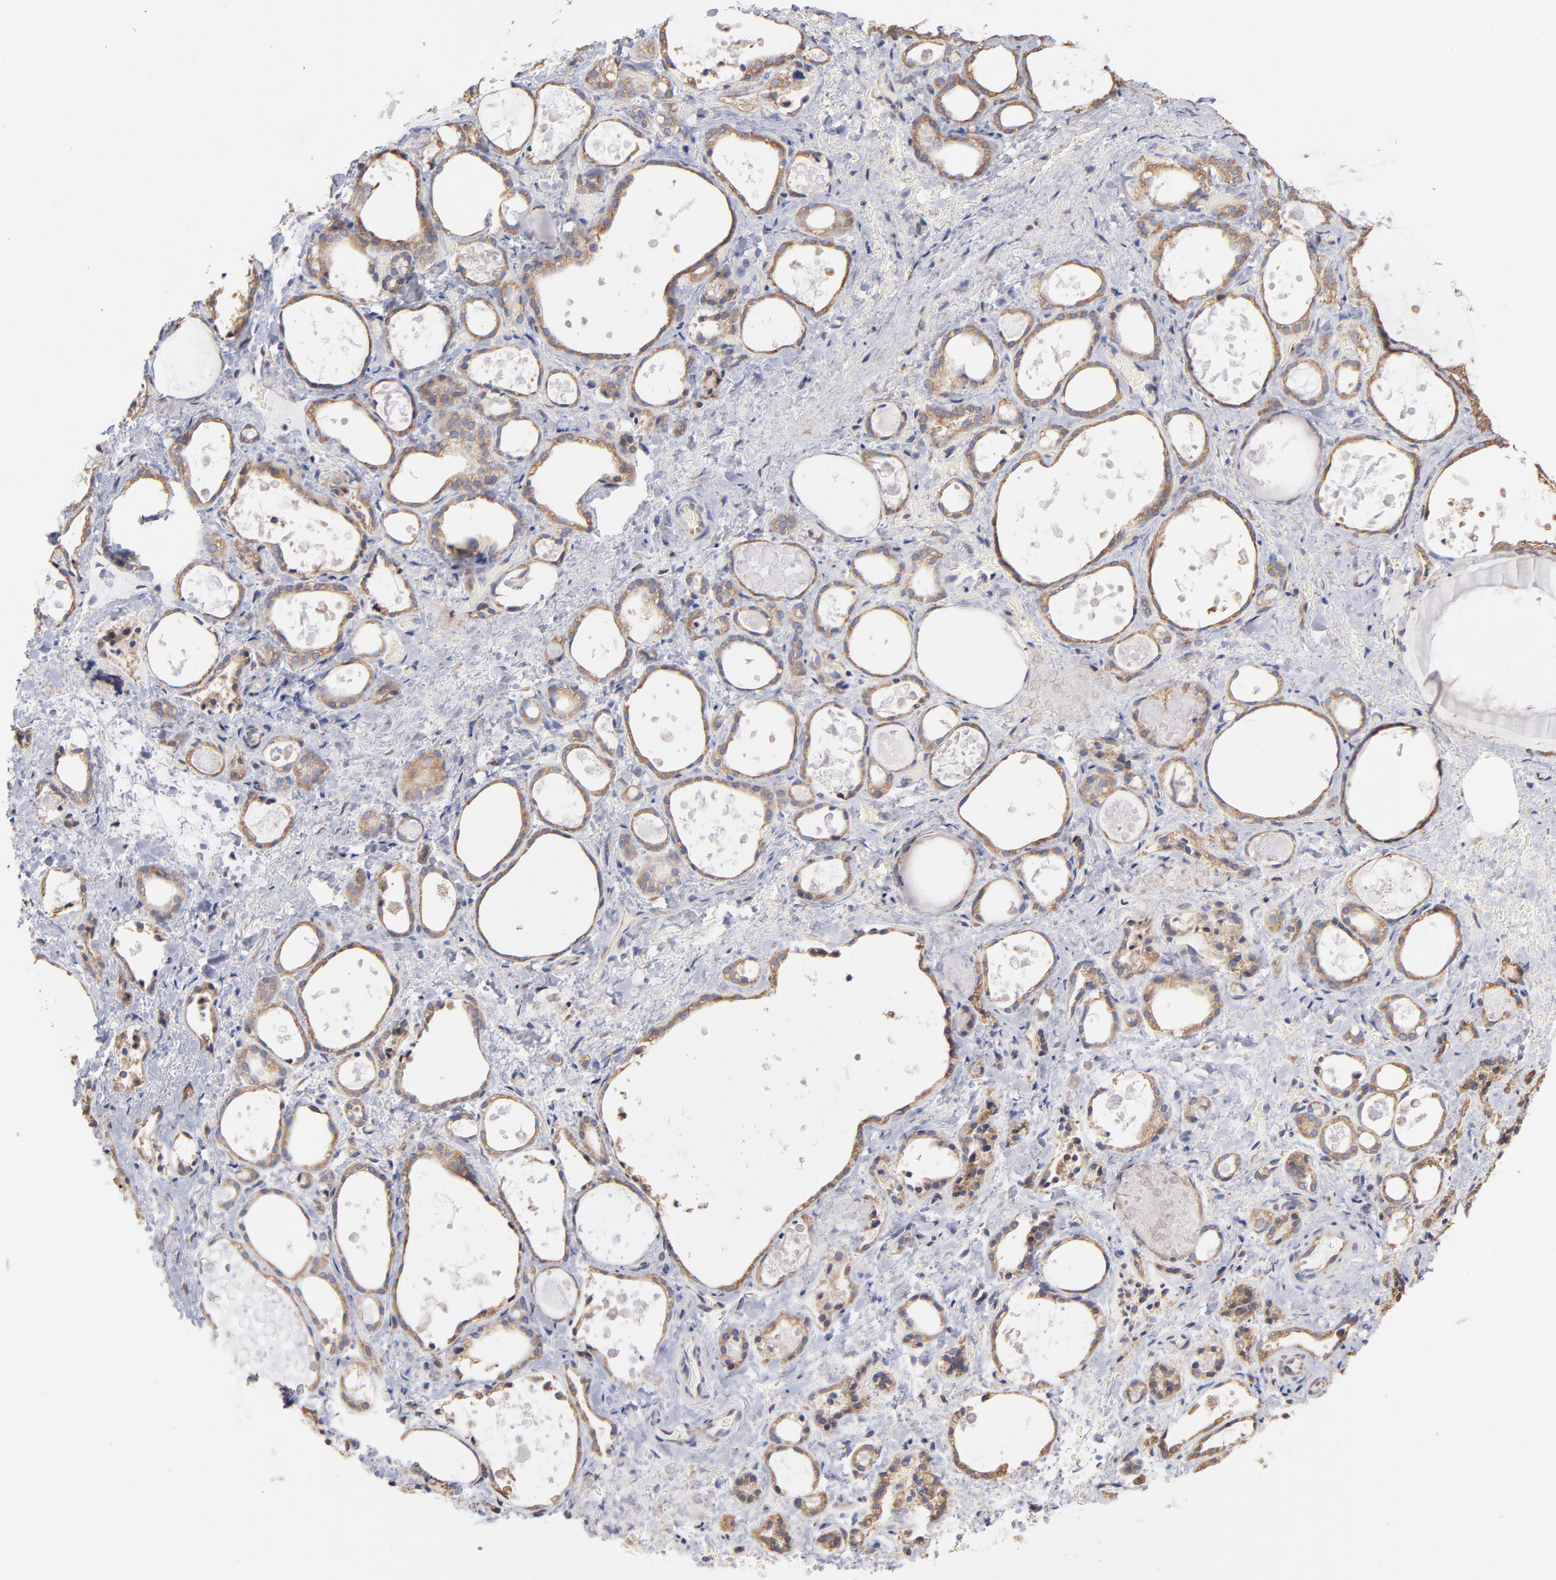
{"staining": {"intensity": "moderate", "quantity": ">75%", "location": "cytoplasmic/membranous"}, "tissue": "thyroid gland", "cell_type": "Glandular cells", "image_type": "normal", "snomed": [{"axis": "morphology", "description": "Normal tissue, NOS"}, {"axis": "topography", "description": "Thyroid gland"}], "caption": "Approximately >75% of glandular cells in benign human thyroid gland exhibit moderate cytoplasmic/membranous protein staining as visualized by brown immunohistochemical staining.", "gene": "RPL9", "patient": {"sex": "female", "age": 75}}